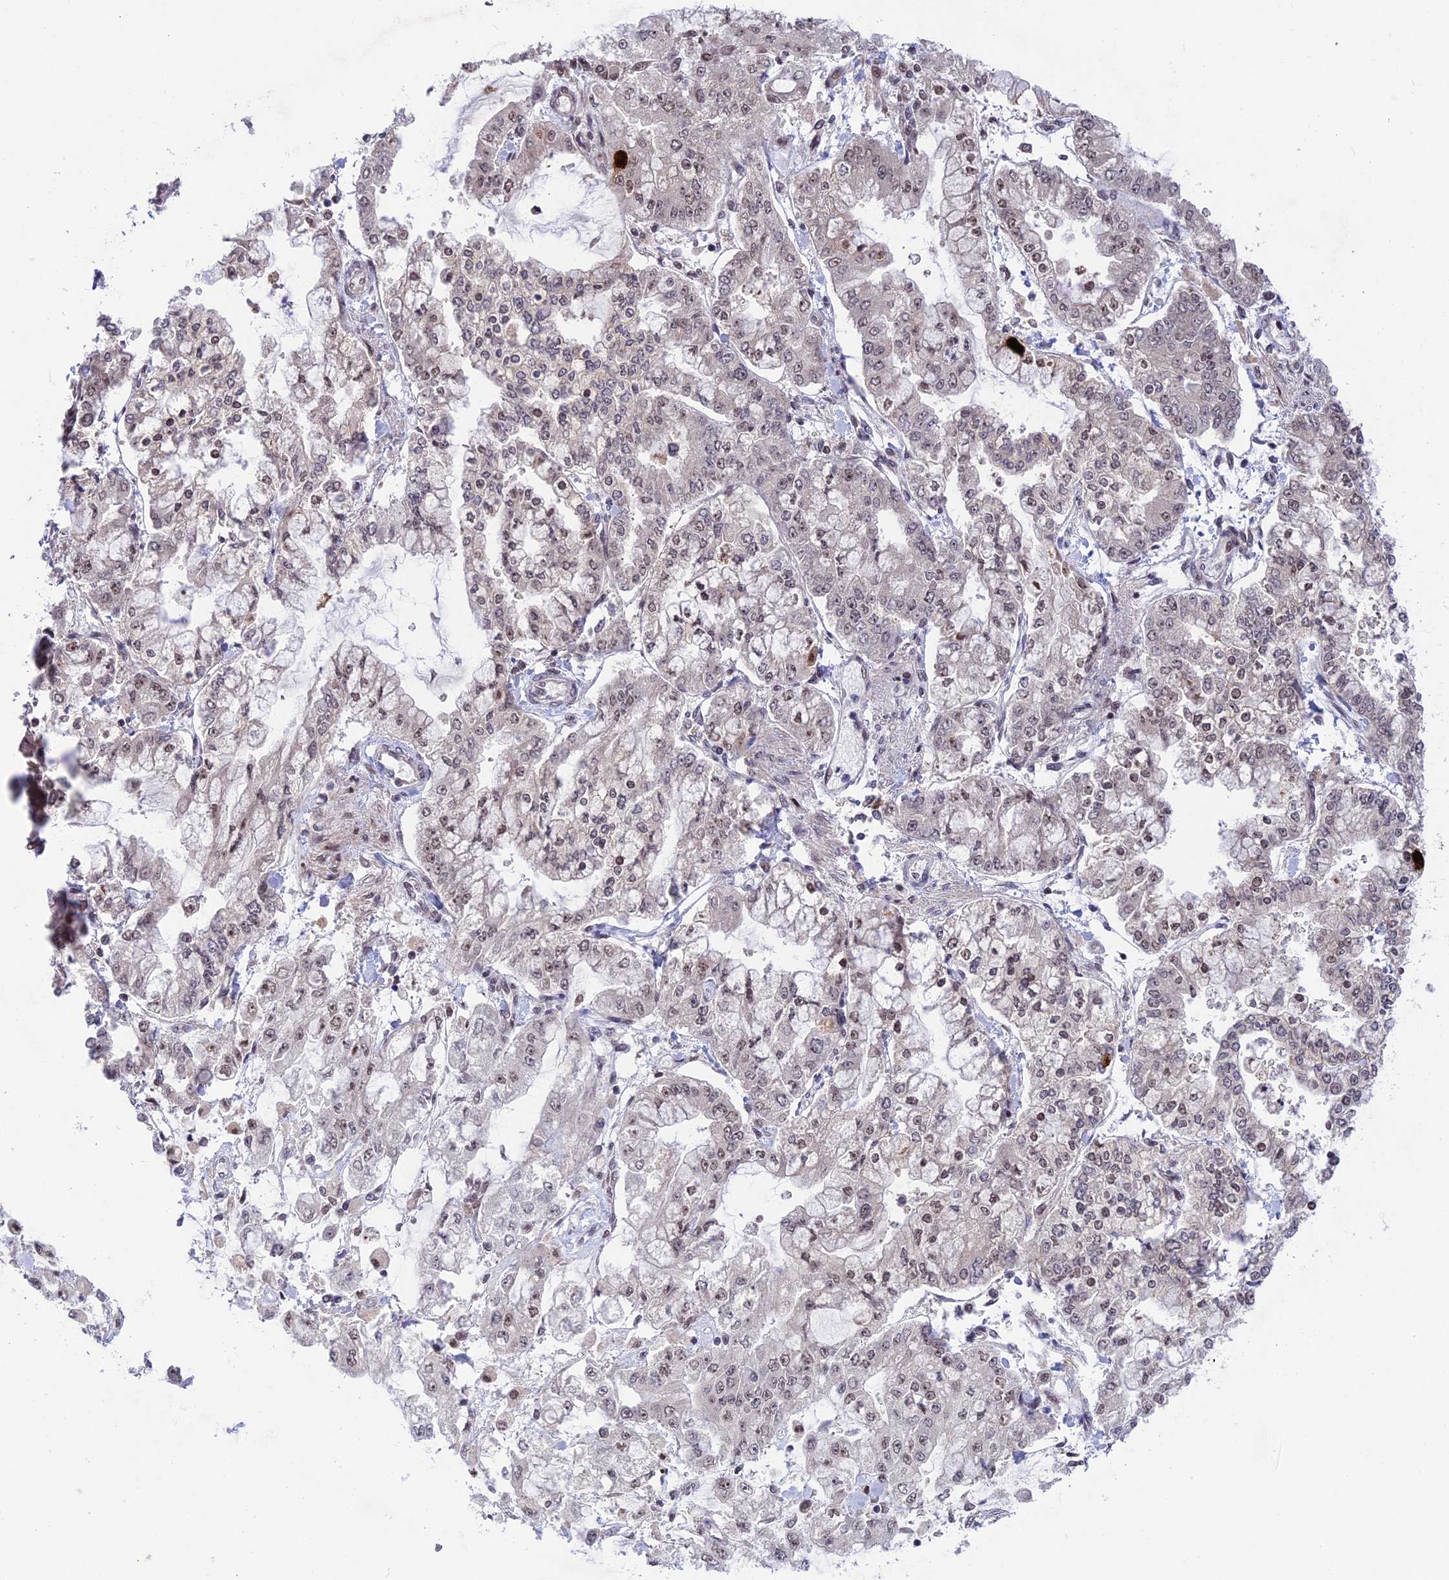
{"staining": {"intensity": "weak", "quantity": "25%-75%", "location": "nuclear"}, "tissue": "stomach cancer", "cell_type": "Tumor cells", "image_type": "cancer", "snomed": [{"axis": "morphology", "description": "Normal tissue, NOS"}, {"axis": "morphology", "description": "Adenocarcinoma, NOS"}, {"axis": "topography", "description": "Stomach, upper"}, {"axis": "topography", "description": "Stomach"}], "caption": "Stomach cancer tissue exhibits weak nuclear positivity in approximately 25%-75% of tumor cells, visualized by immunohistochemistry.", "gene": "POLR2C", "patient": {"sex": "male", "age": 76}}